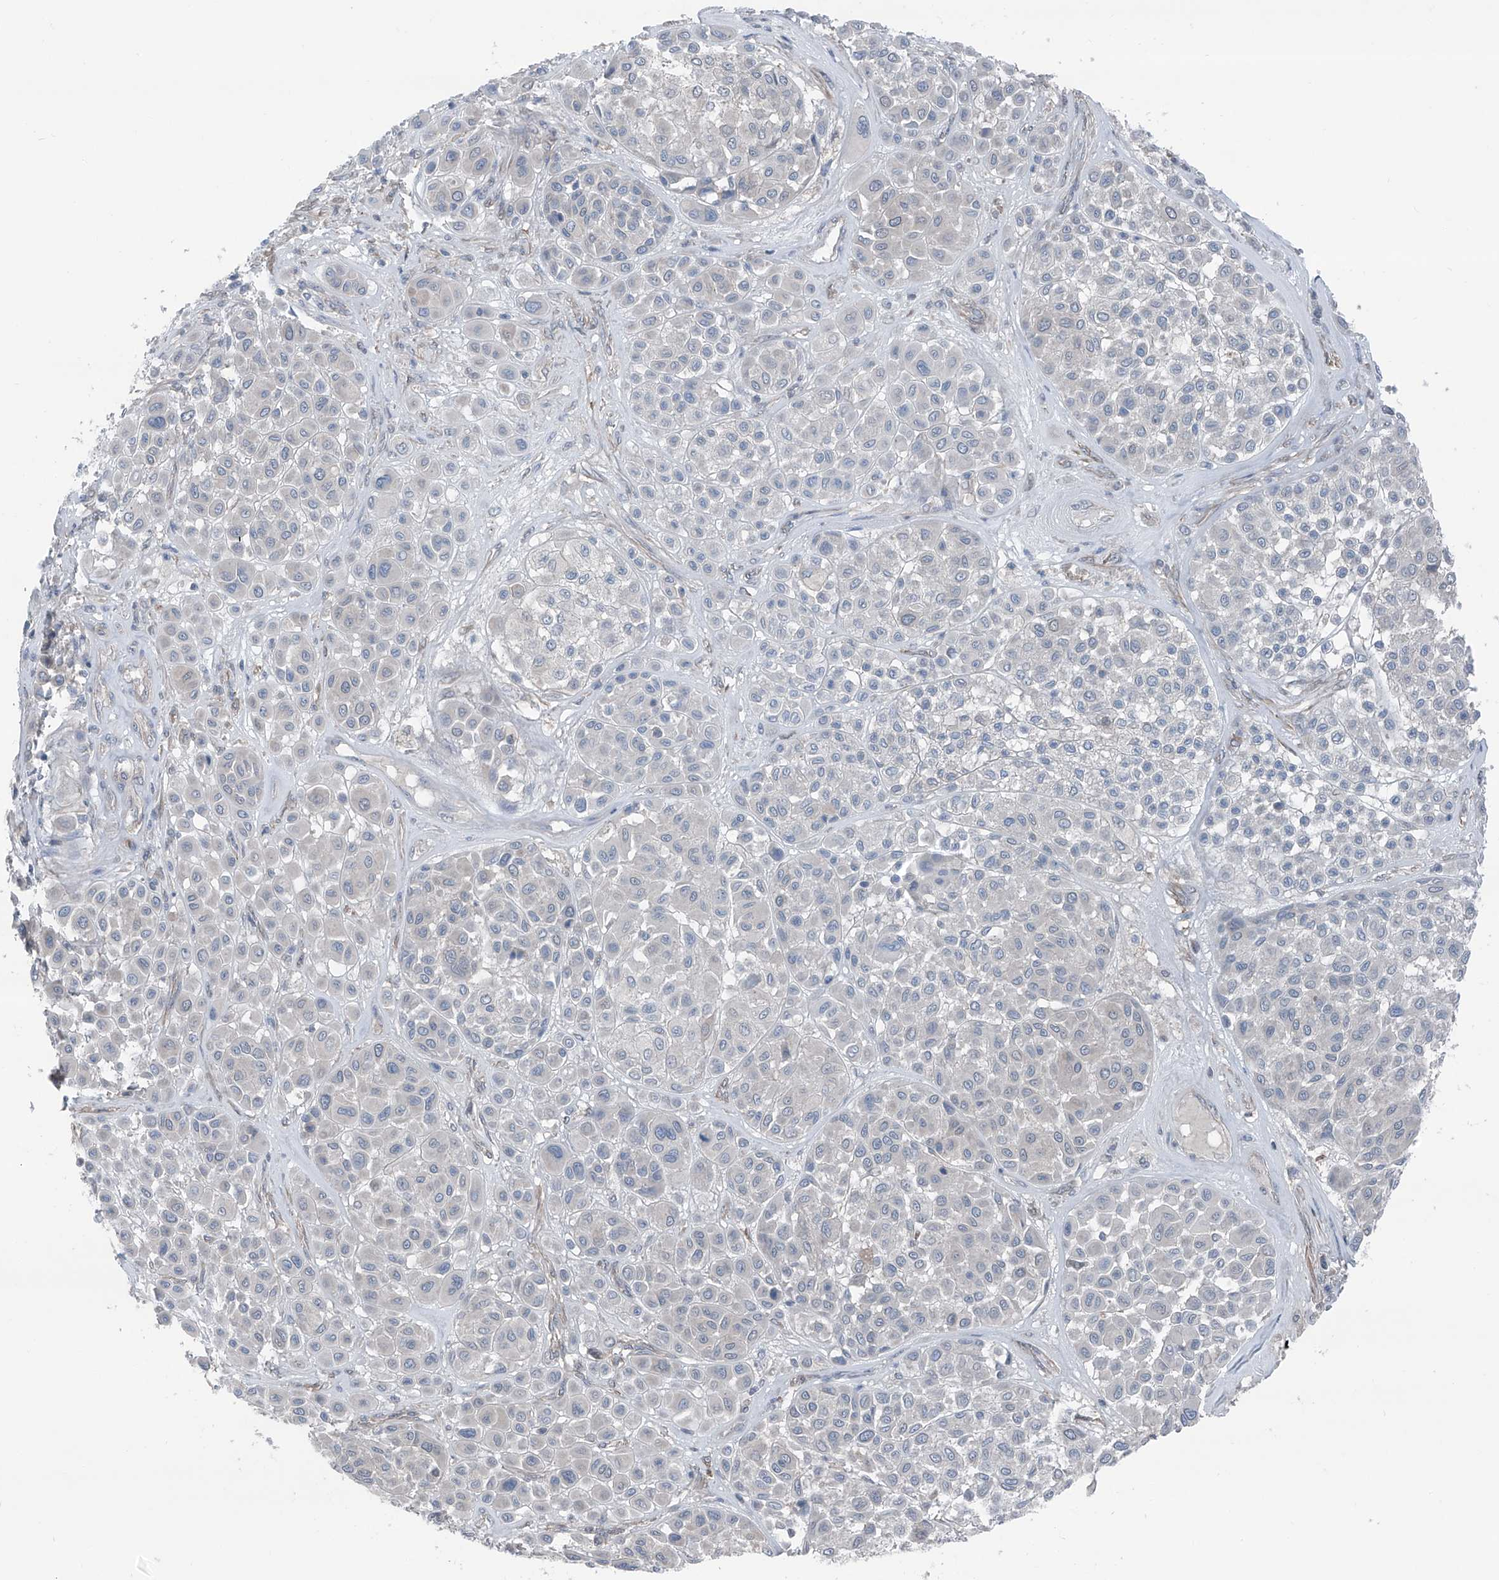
{"staining": {"intensity": "negative", "quantity": "none", "location": "none"}, "tissue": "melanoma", "cell_type": "Tumor cells", "image_type": "cancer", "snomed": [{"axis": "morphology", "description": "Malignant melanoma, Metastatic site"}, {"axis": "topography", "description": "Soft tissue"}], "caption": "This is a image of IHC staining of malignant melanoma (metastatic site), which shows no positivity in tumor cells.", "gene": "HSPB11", "patient": {"sex": "male", "age": 41}}